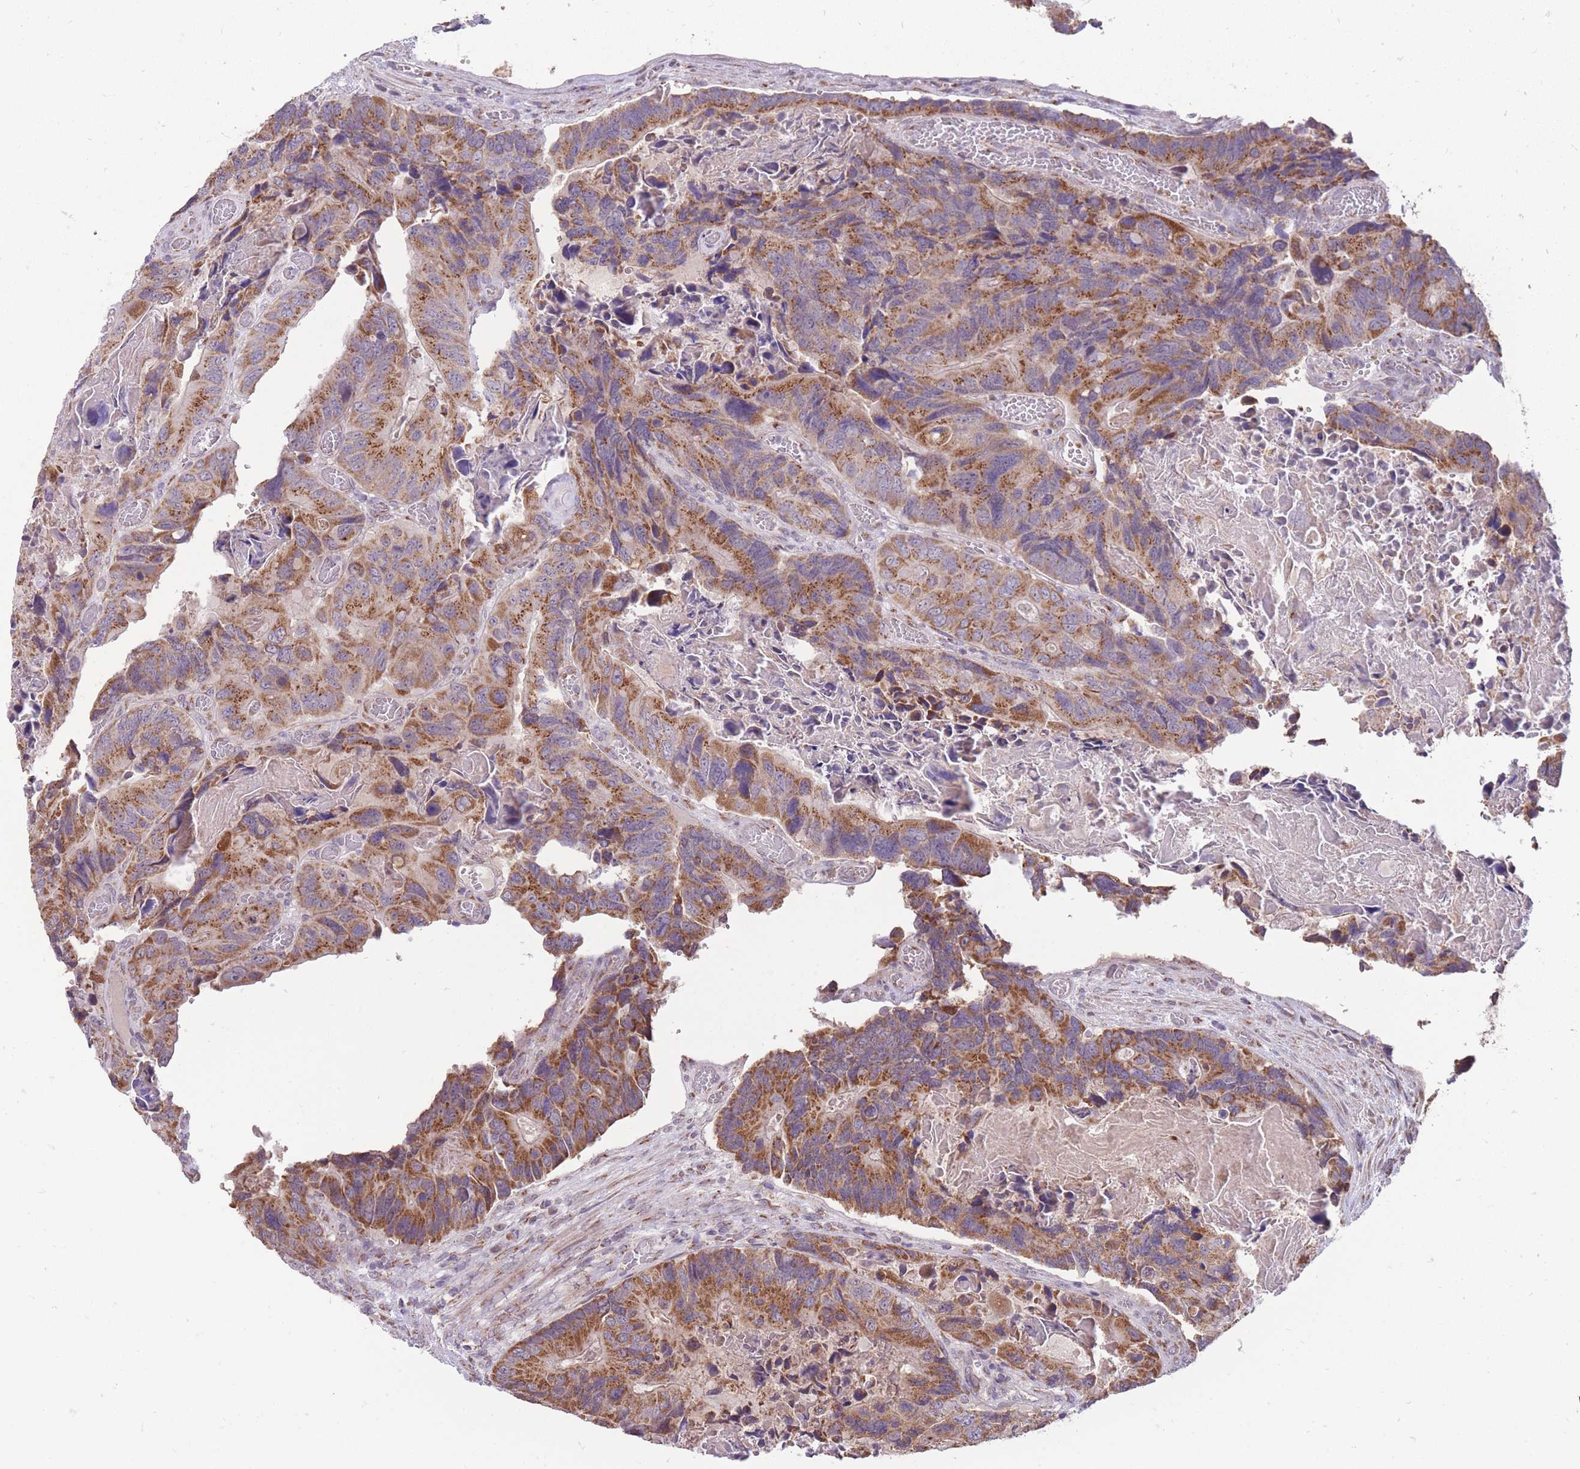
{"staining": {"intensity": "moderate", "quantity": ">75%", "location": "cytoplasmic/membranous"}, "tissue": "colorectal cancer", "cell_type": "Tumor cells", "image_type": "cancer", "snomed": [{"axis": "morphology", "description": "Adenocarcinoma, NOS"}, {"axis": "topography", "description": "Colon"}], "caption": "DAB immunohistochemical staining of human colorectal adenocarcinoma demonstrates moderate cytoplasmic/membranous protein expression in approximately >75% of tumor cells.", "gene": "NELL1", "patient": {"sex": "male", "age": 84}}